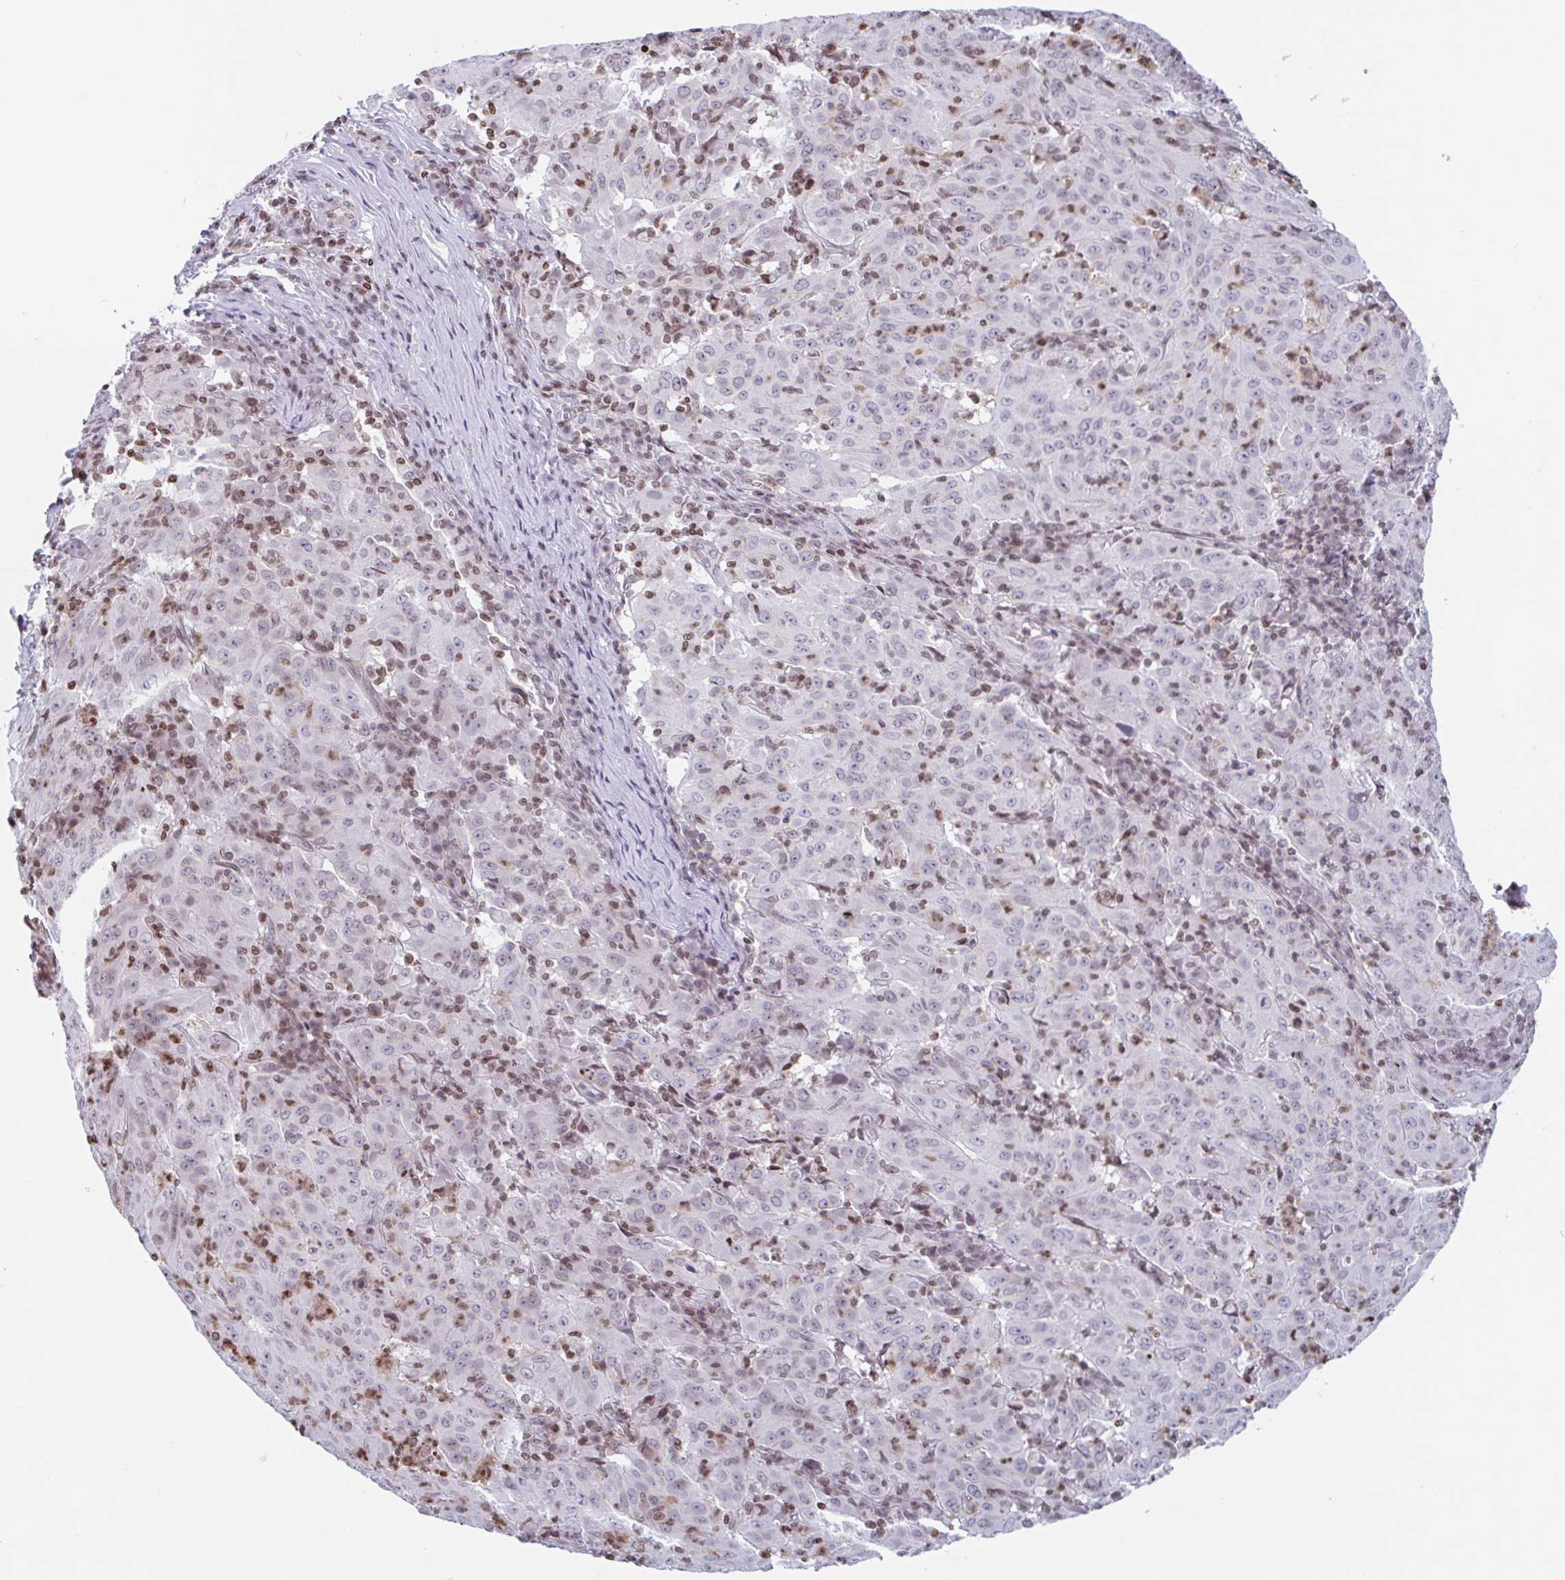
{"staining": {"intensity": "weak", "quantity": "25%-75%", "location": "nuclear"}, "tissue": "pancreatic cancer", "cell_type": "Tumor cells", "image_type": "cancer", "snomed": [{"axis": "morphology", "description": "Adenocarcinoma, NOS"}, {"axis": "topography", "description": "Pancreas"}], "caption": "A brown stain labels weak nuclear staining of a protein in human adenocarcinoma (pancreatic) tumor cells.", "gene": "NOL6", "patient": {"sex": "male", "age": 63}}